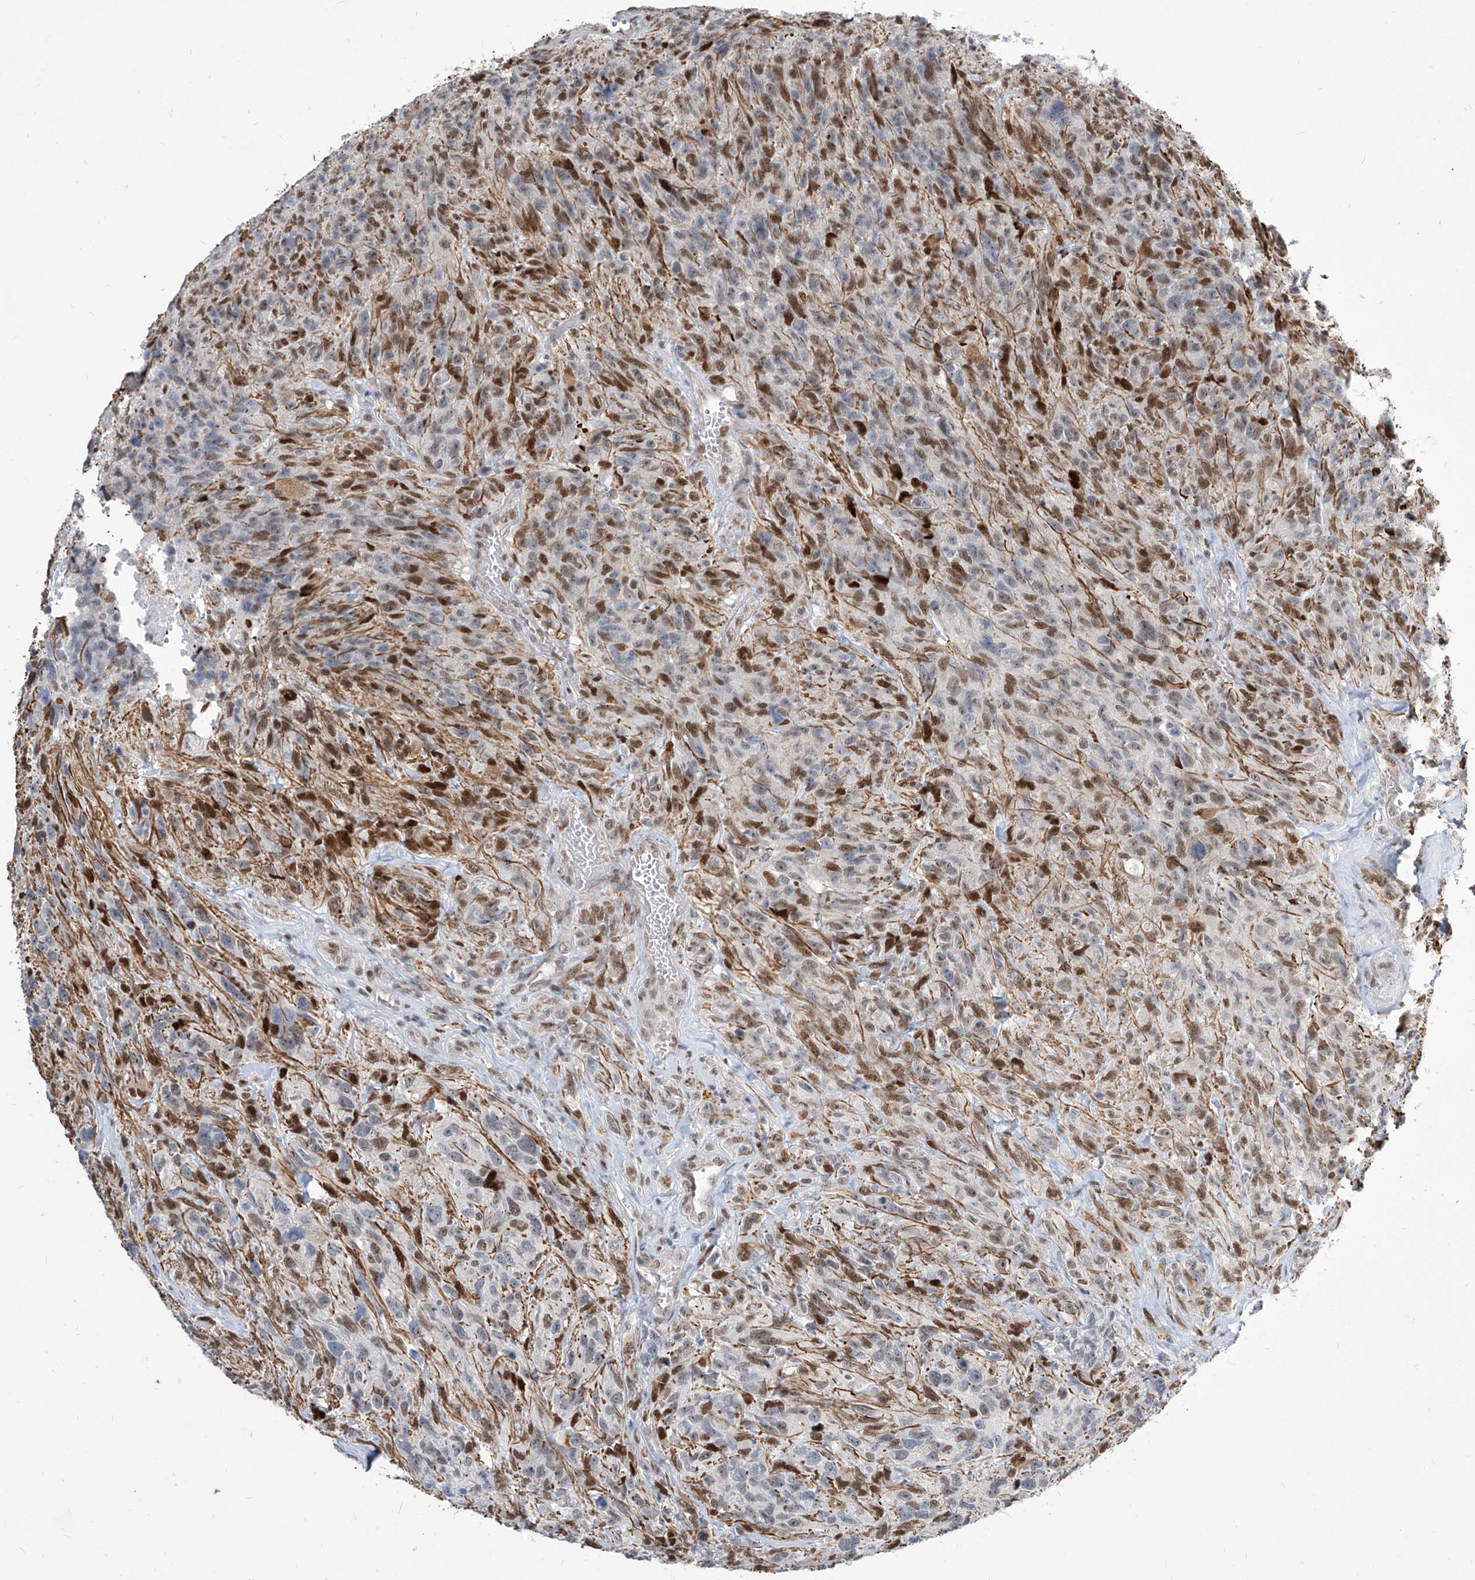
{"staining": {"intensity": "moderate", "quantity": "25%-75%", "location": "nuclear"}, "tissue": "glioma", "cell_type": "Tumor cells", "image_type": "cancer", "snomed": [{"axis": "morphology", "description": "Glioma, malignant, High grade"}, {"axis": "topography", "description": "Brain"}], "caption": "Protein staining of malignant glioma (high-grade) tissue displays moderate nuclear staining in approximately 25%-75% of tumor cells.", "gene": "IRF2", "patient": {"sex": "male", "age": 69}}